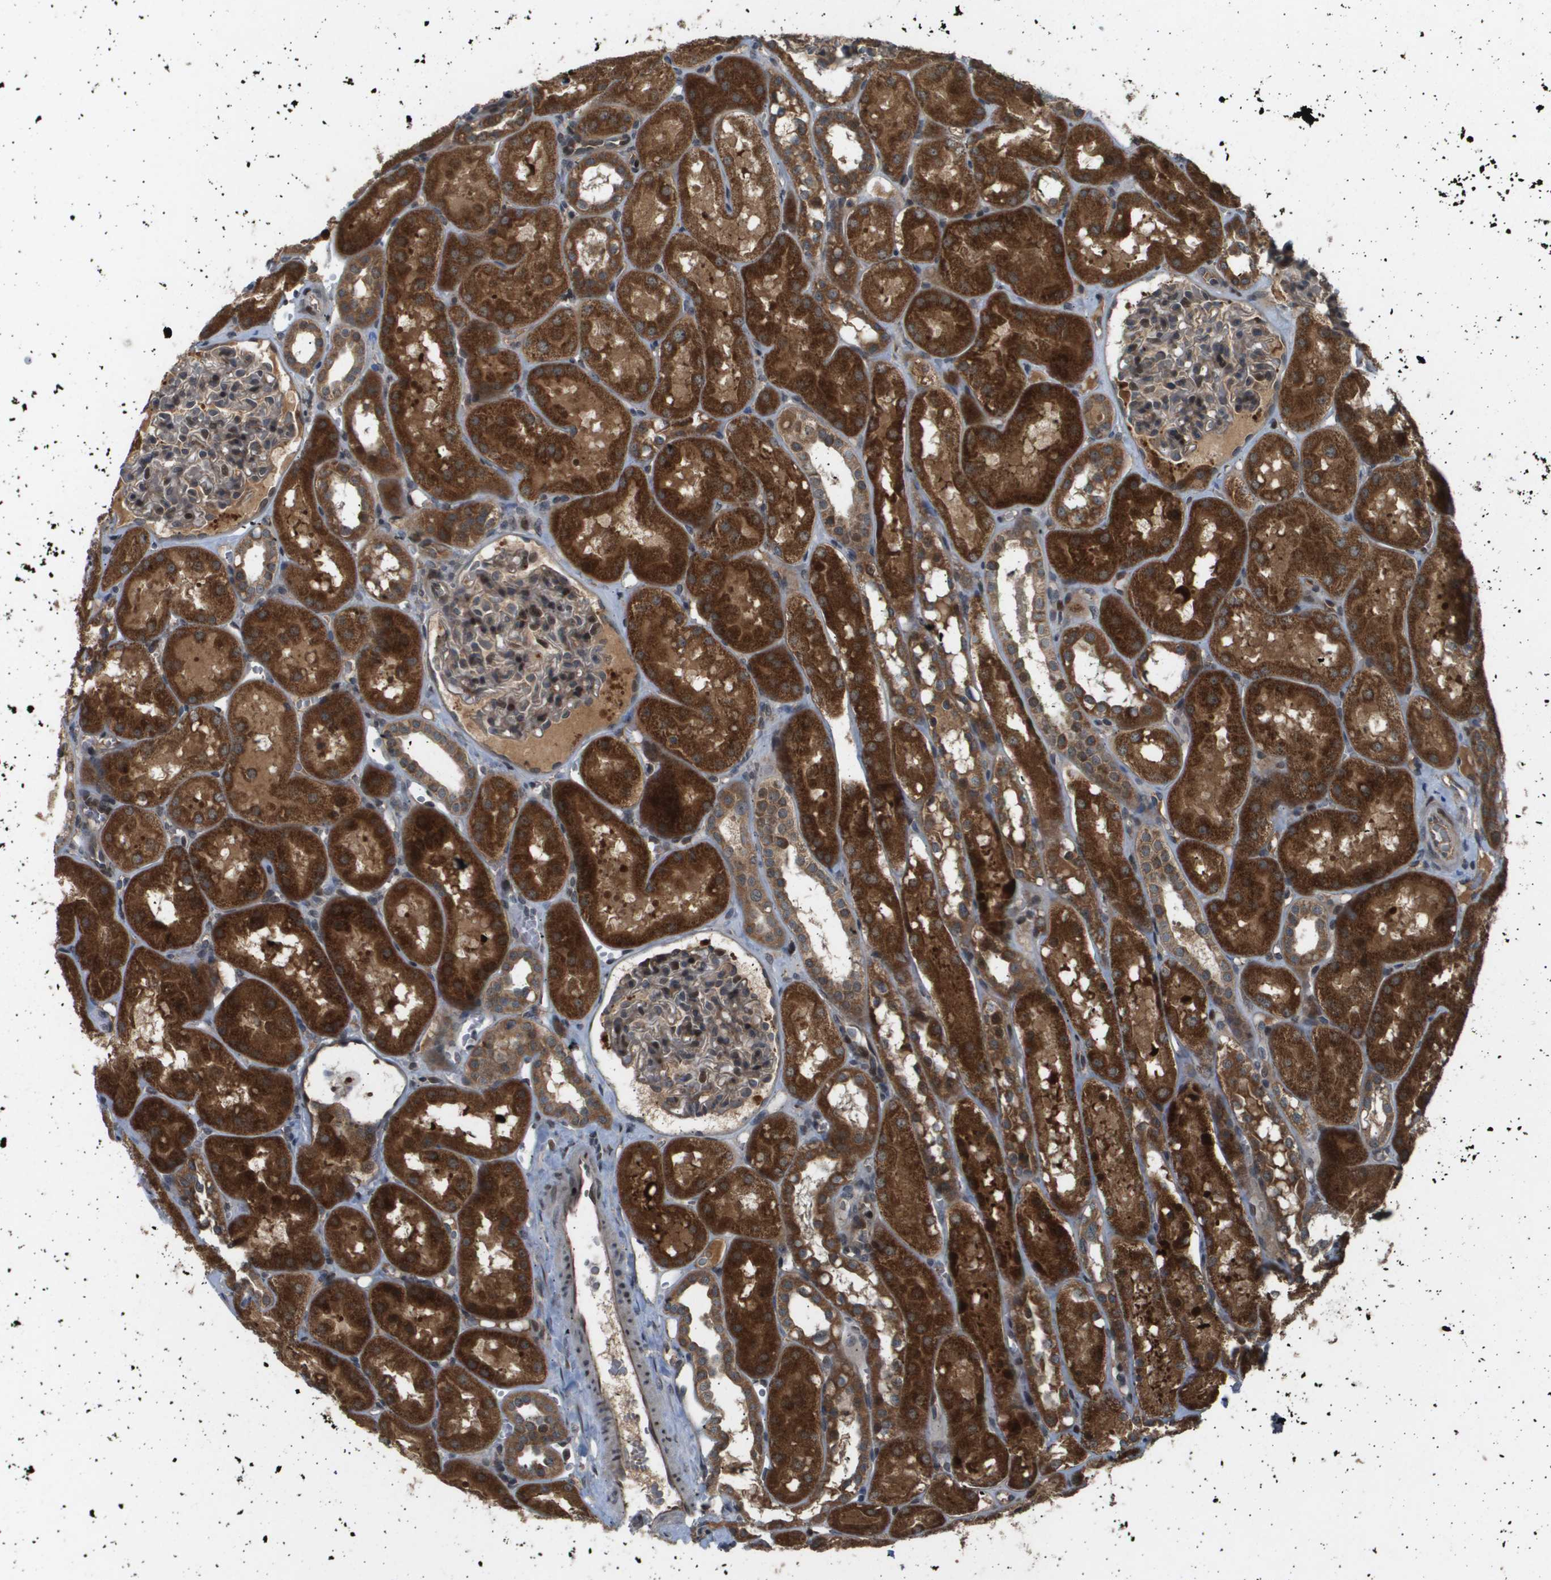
{"staining": {"intensity": "moderate", "quantity": "25%-75%", "location": "cytoplasmic/membranous"}, "tissue": "kidney", "cell_type": "Cells in glomeruli", "image_type": "normal", "snomed": [{"axis": "morphology", "description": "Normal tissue, NOS"}, {"axis": "topography", "description": "Kidney"}, {"axis": "topography", "description": "Urinary bladder"}], "caption": "Immunohistochemical staining of unremarkable kidney exhibits moderate cytoplasmic/membranous protein positivity in about 25%-75% of cells in glomeruli. Nuclei are stained in blue.", "gene": "TNRC6A", "patient": {"sex": "male", "age": 16}}